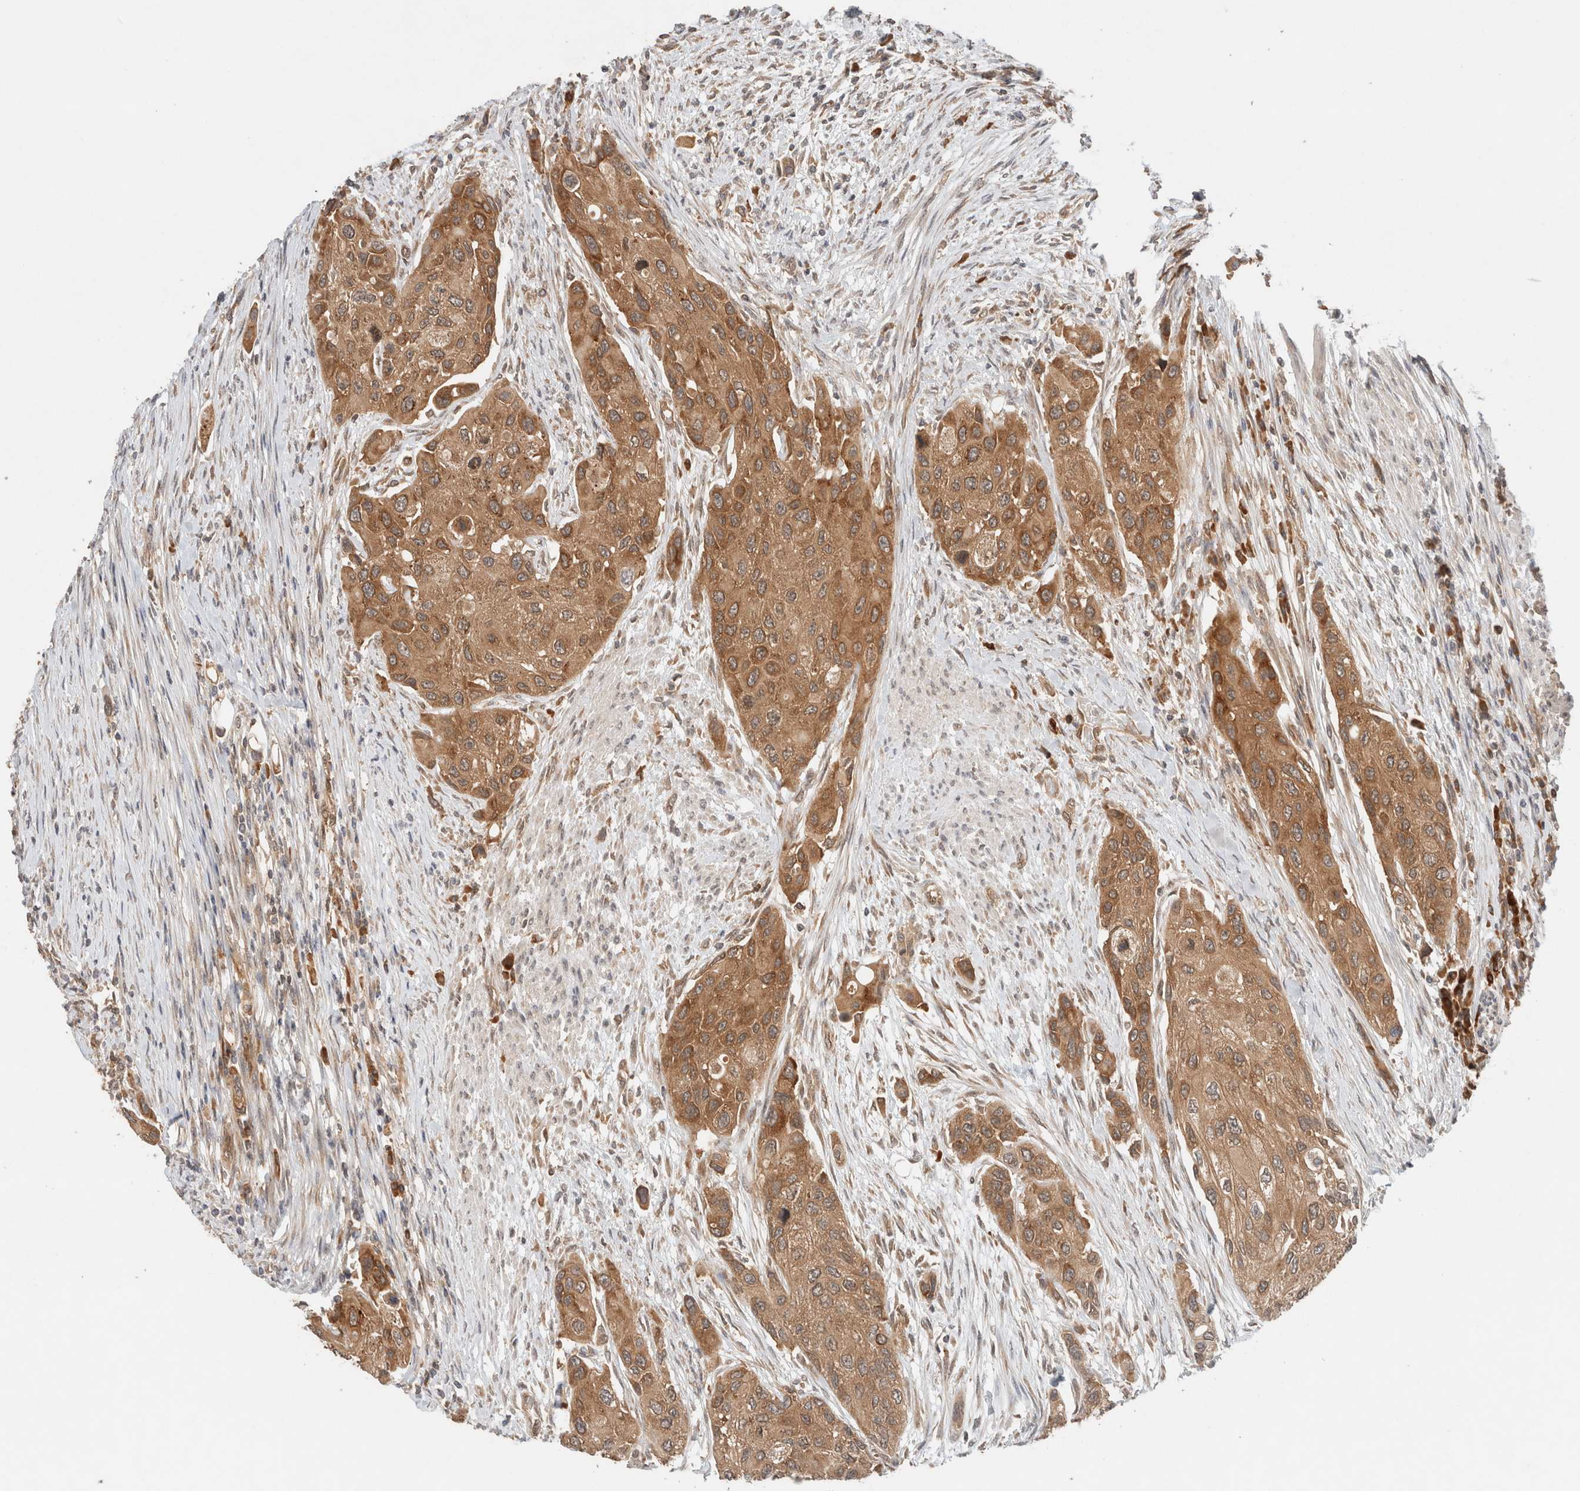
{"staining": {"intensity": "moderate", "quantity": ">75%", "location": "cytoplasmic/membranous"}, "tissue": "urothelial cancer", "cell_type": "Tumor cells", "image_type": "cancer", "snomed": [{"axis": "morphology", "description": "Urothelial carcinoma, High grade"}, {"axis": "topography", "description": "Urinary bladder"}], "caption": "Tumor cells reveal moderate cytoplasmic/membranous expression in about >75% of cells in urothelial carcinoma (high-grade).", "gene": "ARFGEF2", "patient": {"sex": "female", "age": 56}}